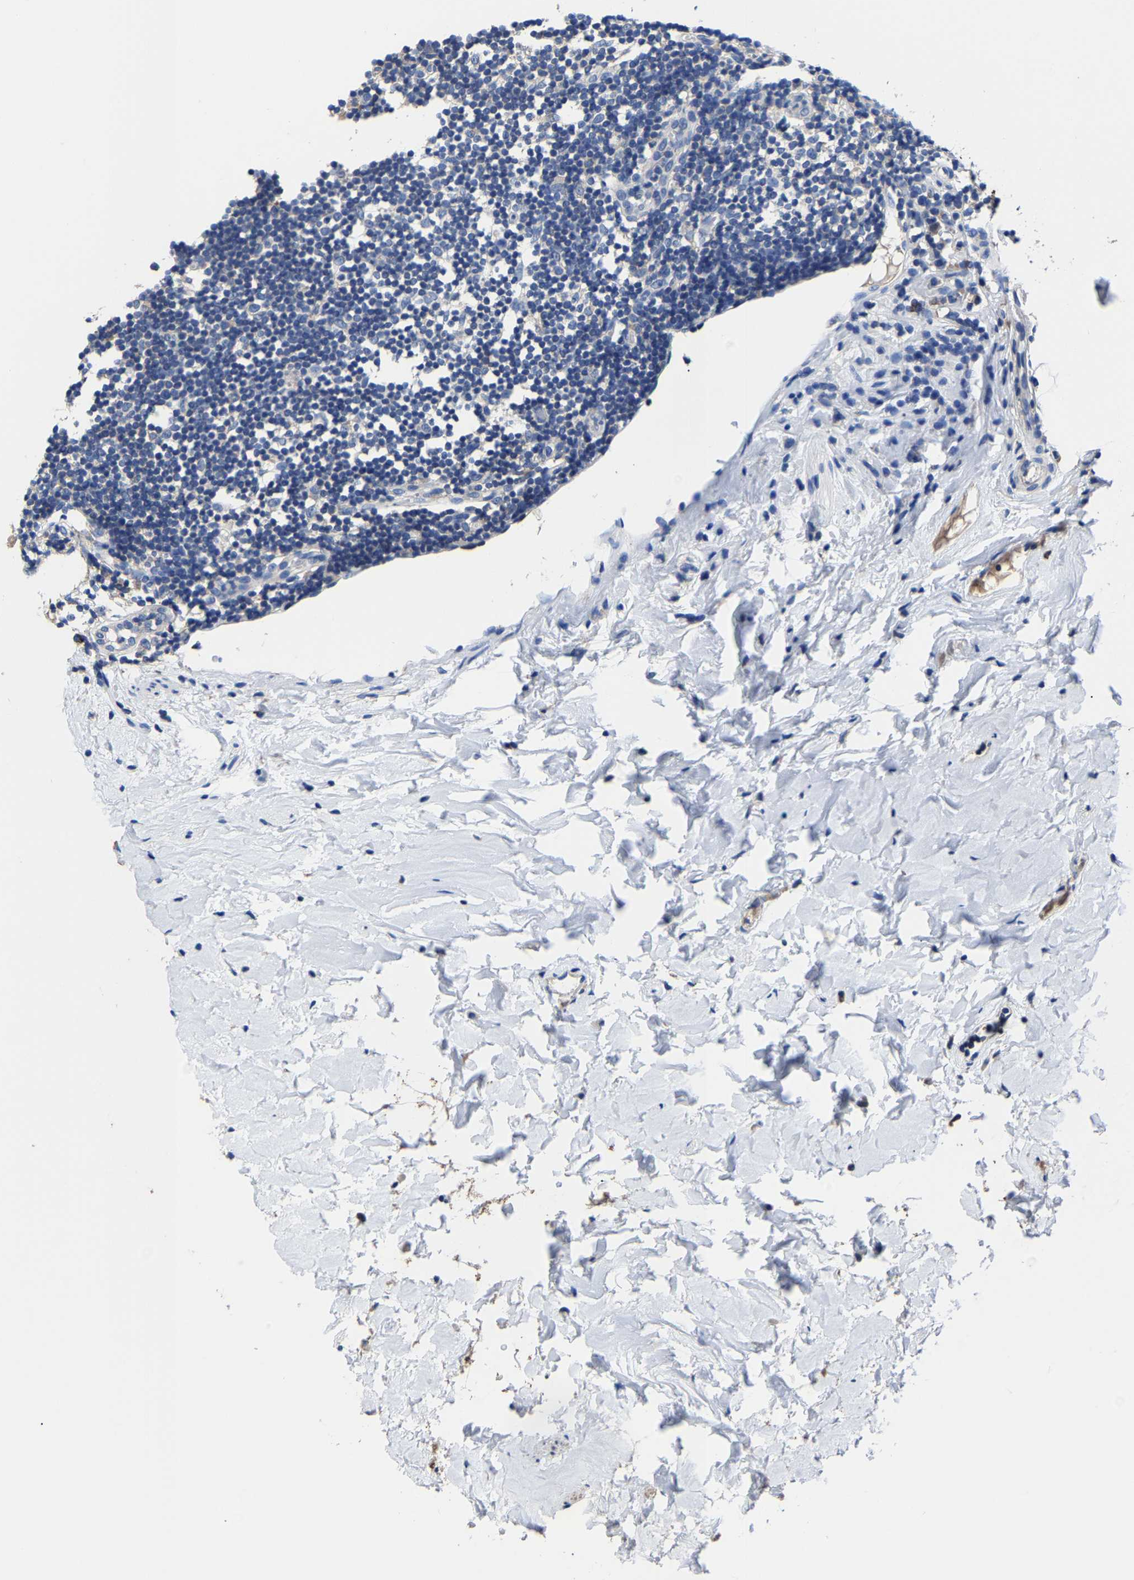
{"staining": {"intensity": "negative", "quantity": "none", "location": "none"}, "tissue": "appendix", "cell_type": "Glandular cells", "image_type": "normal", "snomed": [{"axis": "morphology", "description": "Normal tissue, NOS"}, {"axis": "topography", "description": "Appendix"}], "caption": "DAB immunohistochemical staining of normal human appendix demonstrates no significant positivity in glandular cells.", "gene": "SRPK2", "patient": {"sex": "female", "age": 20}}